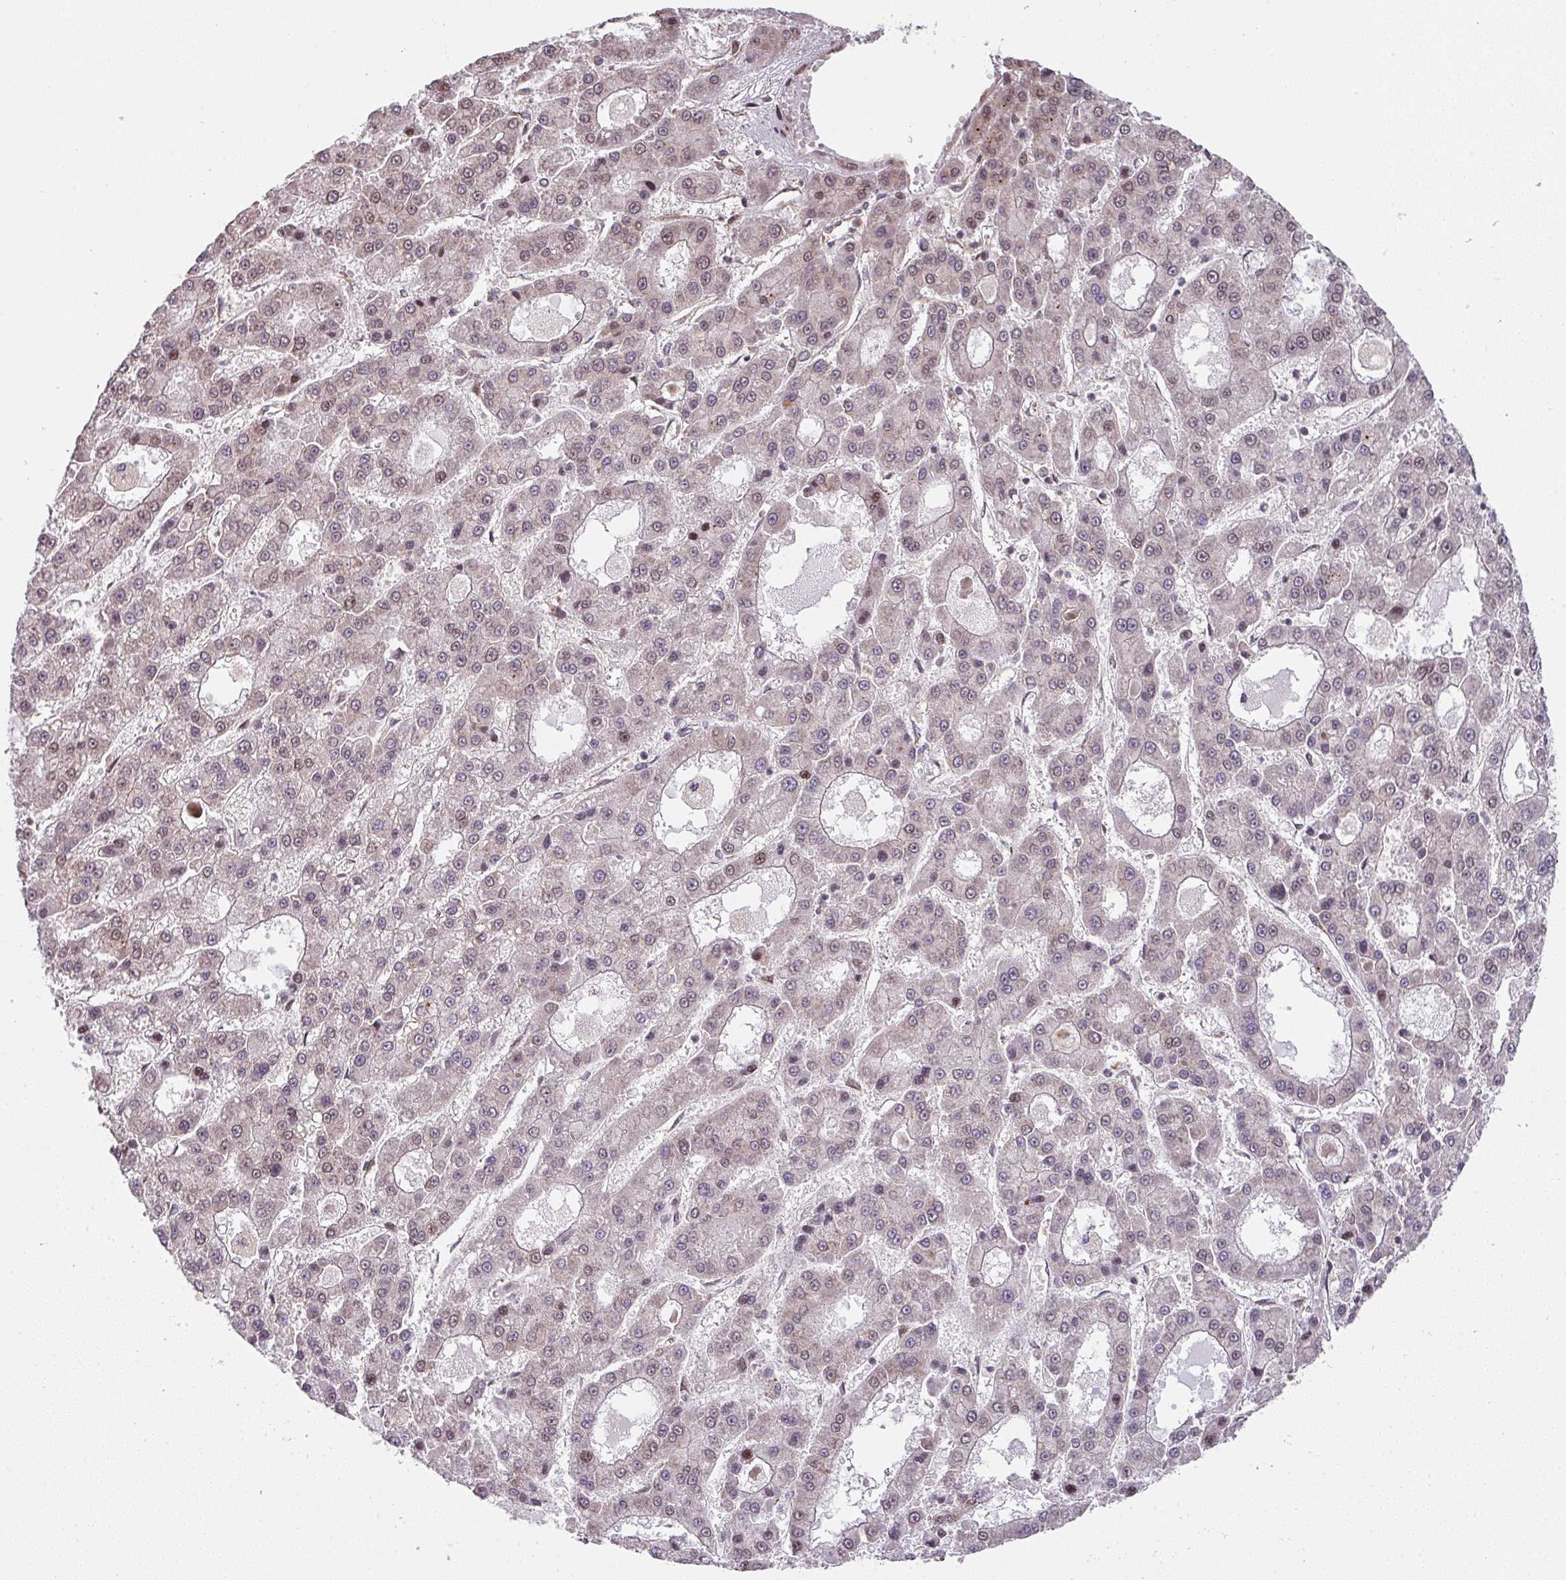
{"staining": {"intensity": "moderate", "quantity": "25%-75%", "location": "nuclear"}, "tissue": "liver cancer", "cell_type": "Tumor cells", "image_type": "cancer", "snomed": [{"axis": "morphology", "description": "Carcinoma, Hepatocellular, NOS"}, {"axis": "topography", "description": "Liver"}], "caption": "Immunohistochemical staining of hepatocellular carcinoma (liver) displays medium levels of moderate nuclear protein expression in approximately 25%-75% of tumor cells.", "gene": "PLK1", "patient": {"sex": "male", "age": 70}}